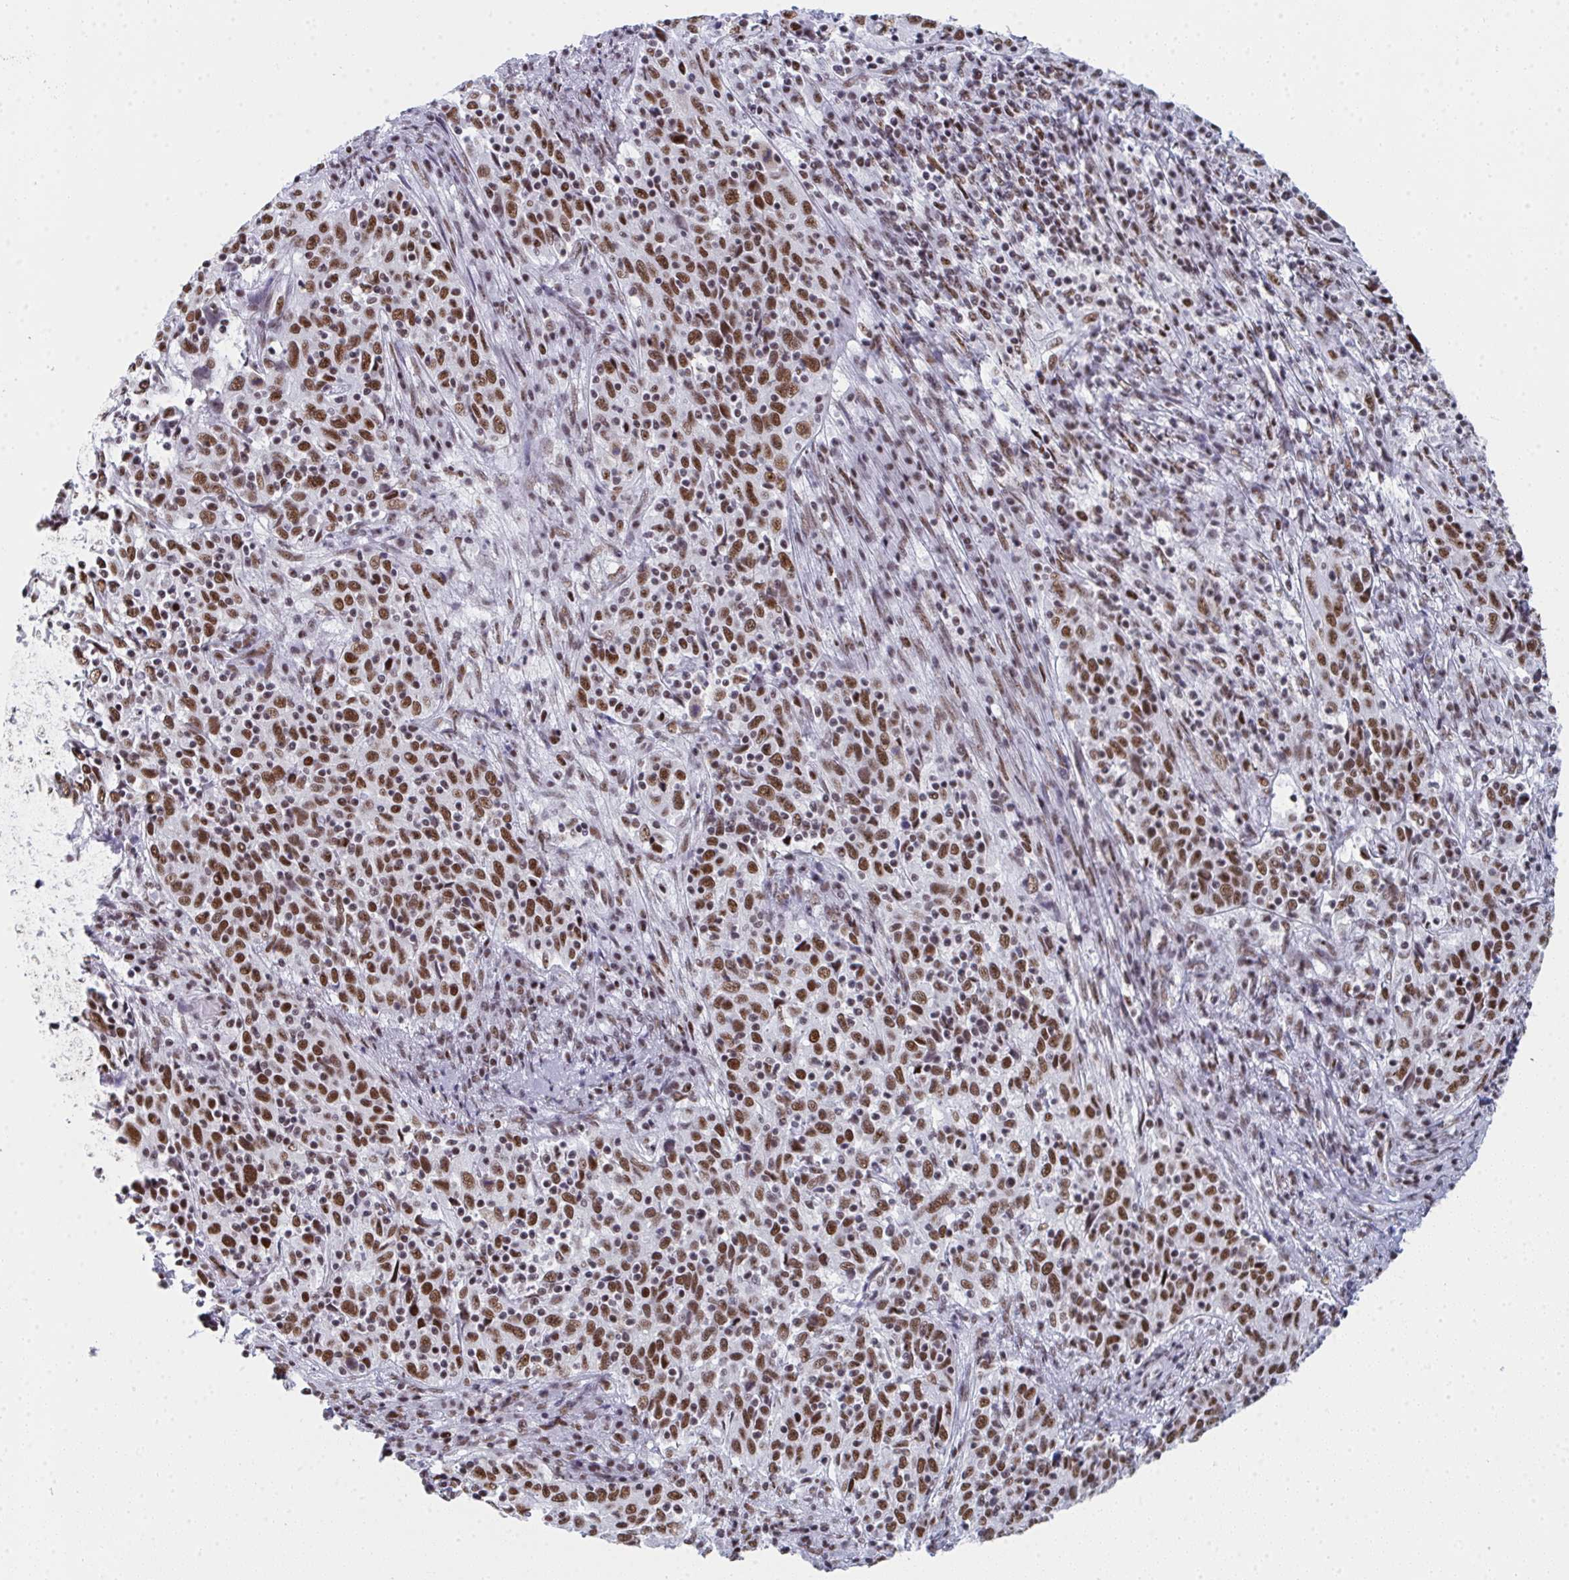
{"staining": {"intensity": "moderate", "quantity": ">75%", "location": "nuclear"}, "tissue": "cervical cancer", "cell_type": "Tumor cells", "image_type": "cancer", "snomed": [{"axis": "morphology", "description": "Squamous cell carcinoma, NOS"}, {"axis": "topography", "description": "Cervix"}], "caption": "Cervical cancer tissue reveals moderate nuclear expression in about >75% of tumor cells, visualized by immunohistochemistry.", "gene": "SNRNP70", "patient": {"sex": "female", "age": 46}}